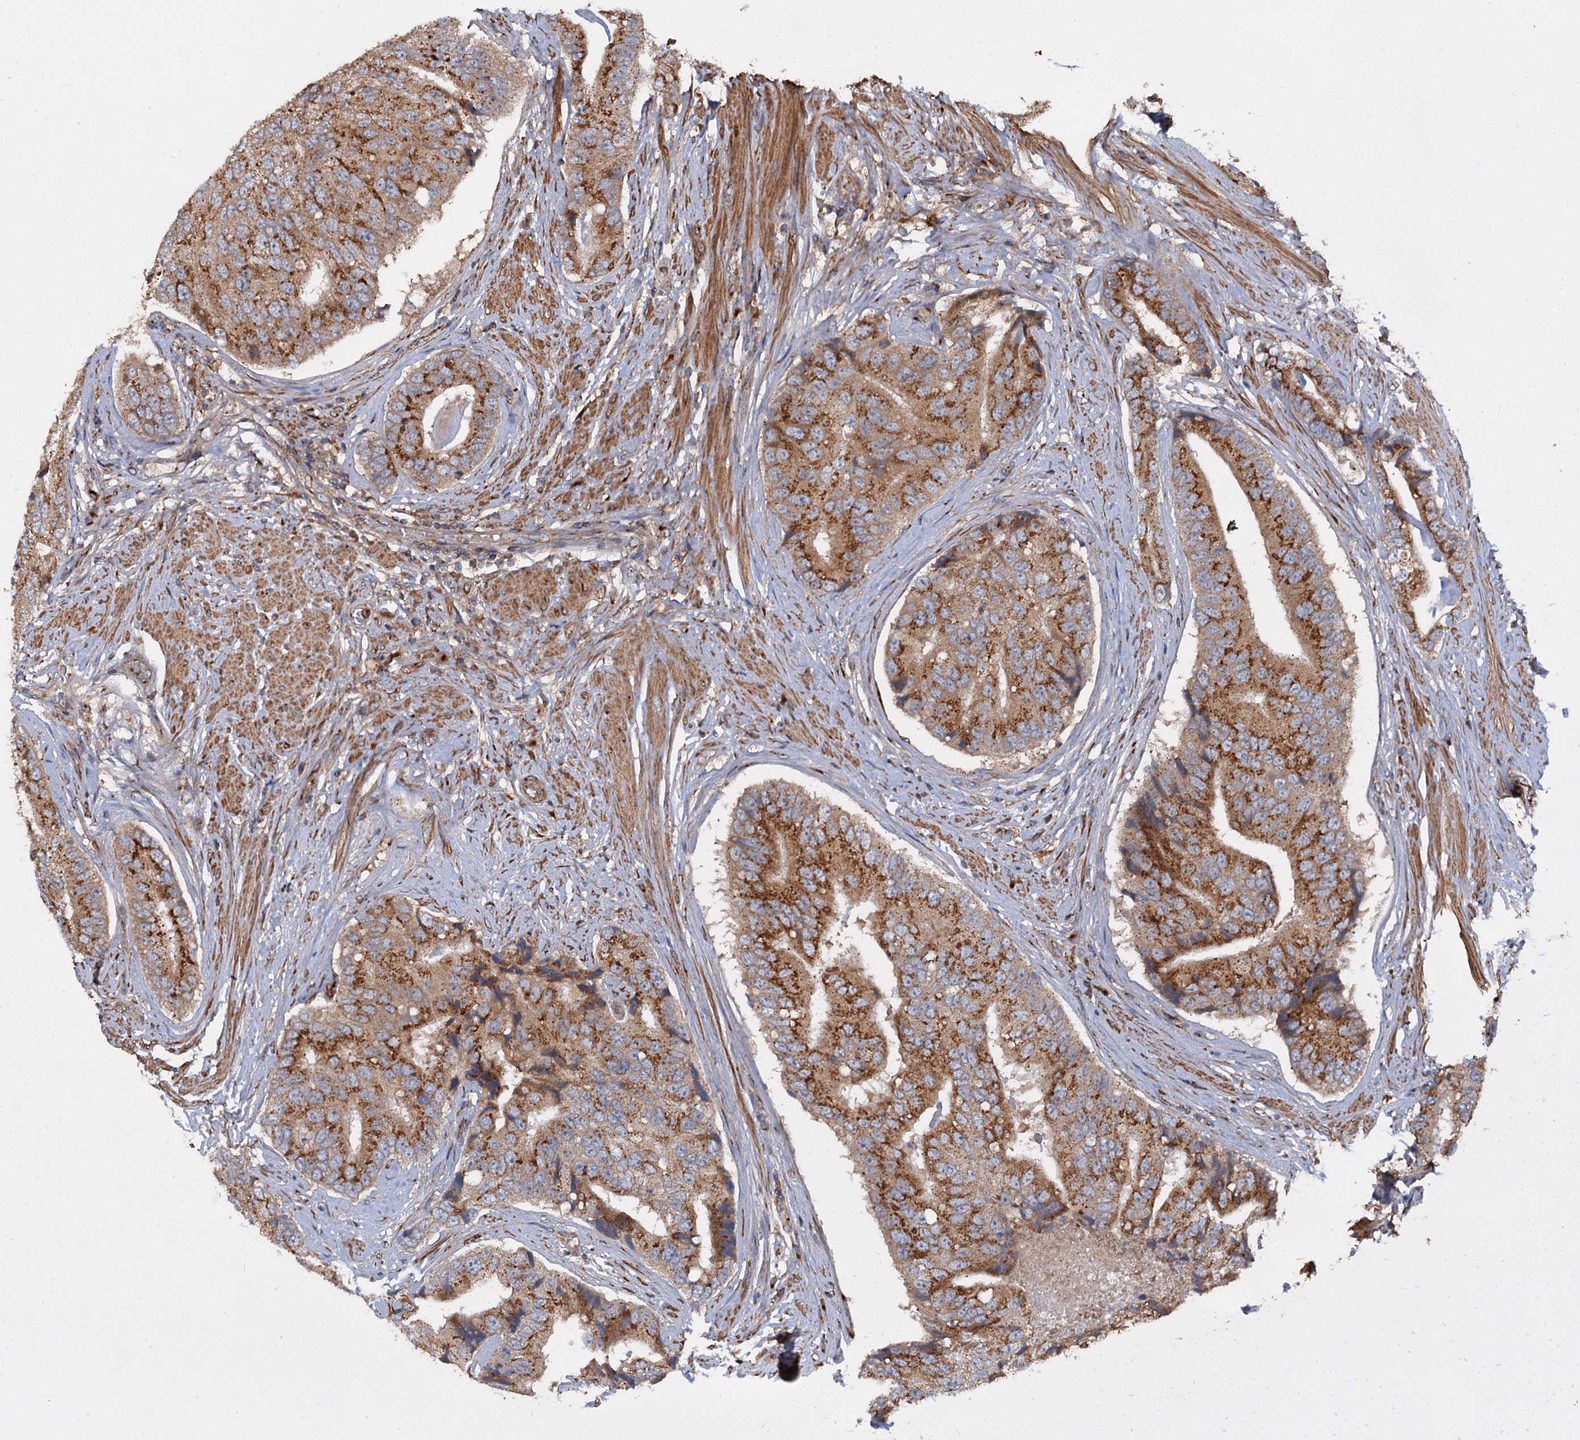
{"staining": {"intensity": "strong", "quantity": "25%-75%", "location": "cytoplasmic/membranous"}, "tissue": "prostate cancer", "cell_type": "Tumor cells", "image_type": "cancer", "snomed": [{"axis": "morphology", "description": "Adenocarcinoma, High grade"}, {"axis": "topography", "description": "Prostate"}], "caption": "Prostate adenocarcinoma (high-grade) was stained to show a protein in brown. There is high levels of strong cytoplasmic/membranous positivity in approximately 25%-75% of tumor cells. (Stains: DAB in brown, nuclei in blue, Microscopy: brightfield microscopy at high magnification).", "gene": "ANKRD26", "patient": {"sex": "male", "age": 70}}